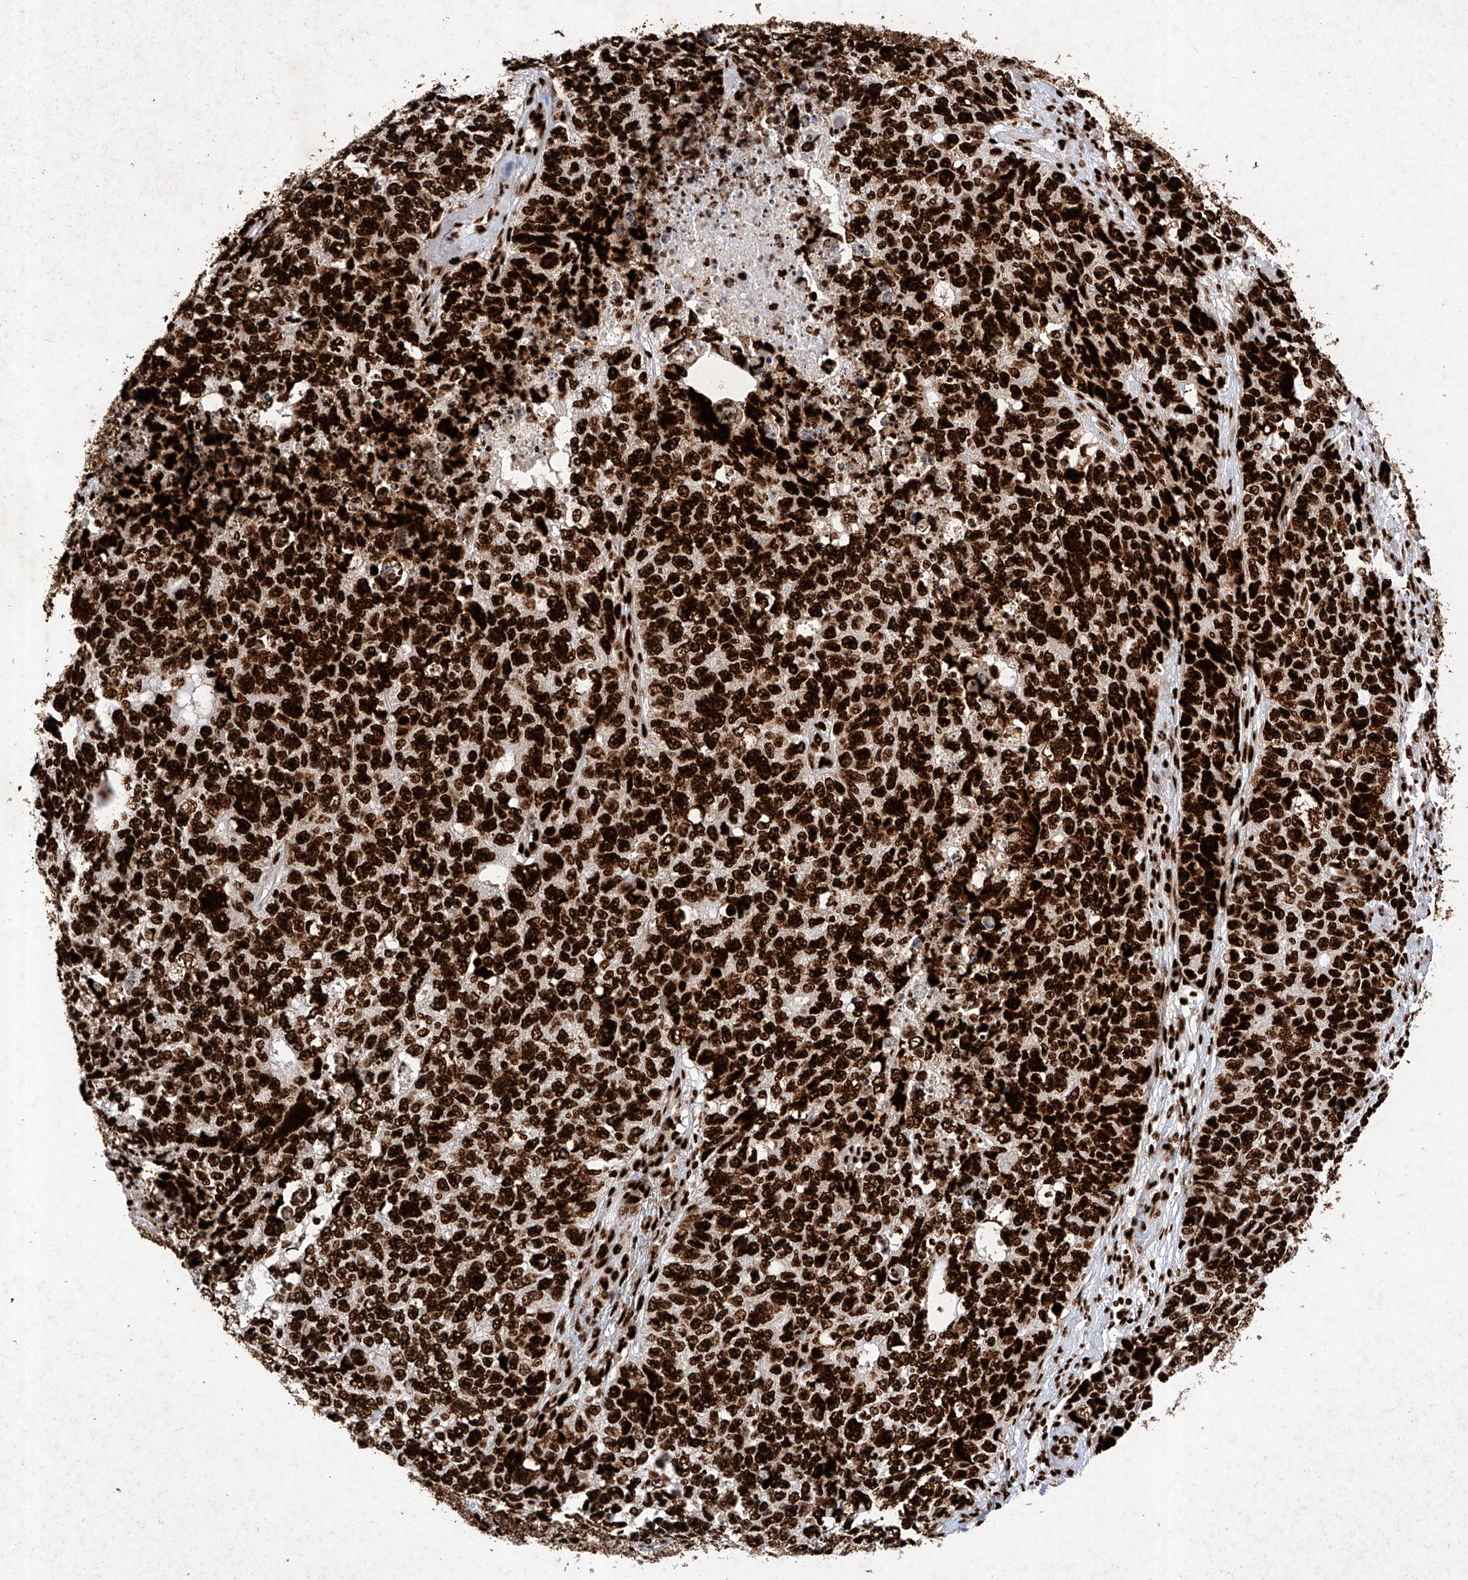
{"staining": {"intensity": "strong", "quantity": ">75%", "location": "nuclear"}, "tissue": "cervical cancer", "cell_type": "Tumor cells", "image_type": "cancer", "snomed": [{"axis": "morphology", "description": "Squamous cell carcinoma, NOS"}, {"axis": "topography", "description": "Cervix"}], "caption": "Human squamous cell carcinoma (cervical) stained with a brown dye exhibits strong nuclear positive expression in approximately >75% of tumor cells.", "gene": "SRSF6", "patient": {"sex": "female", "age": 63}}